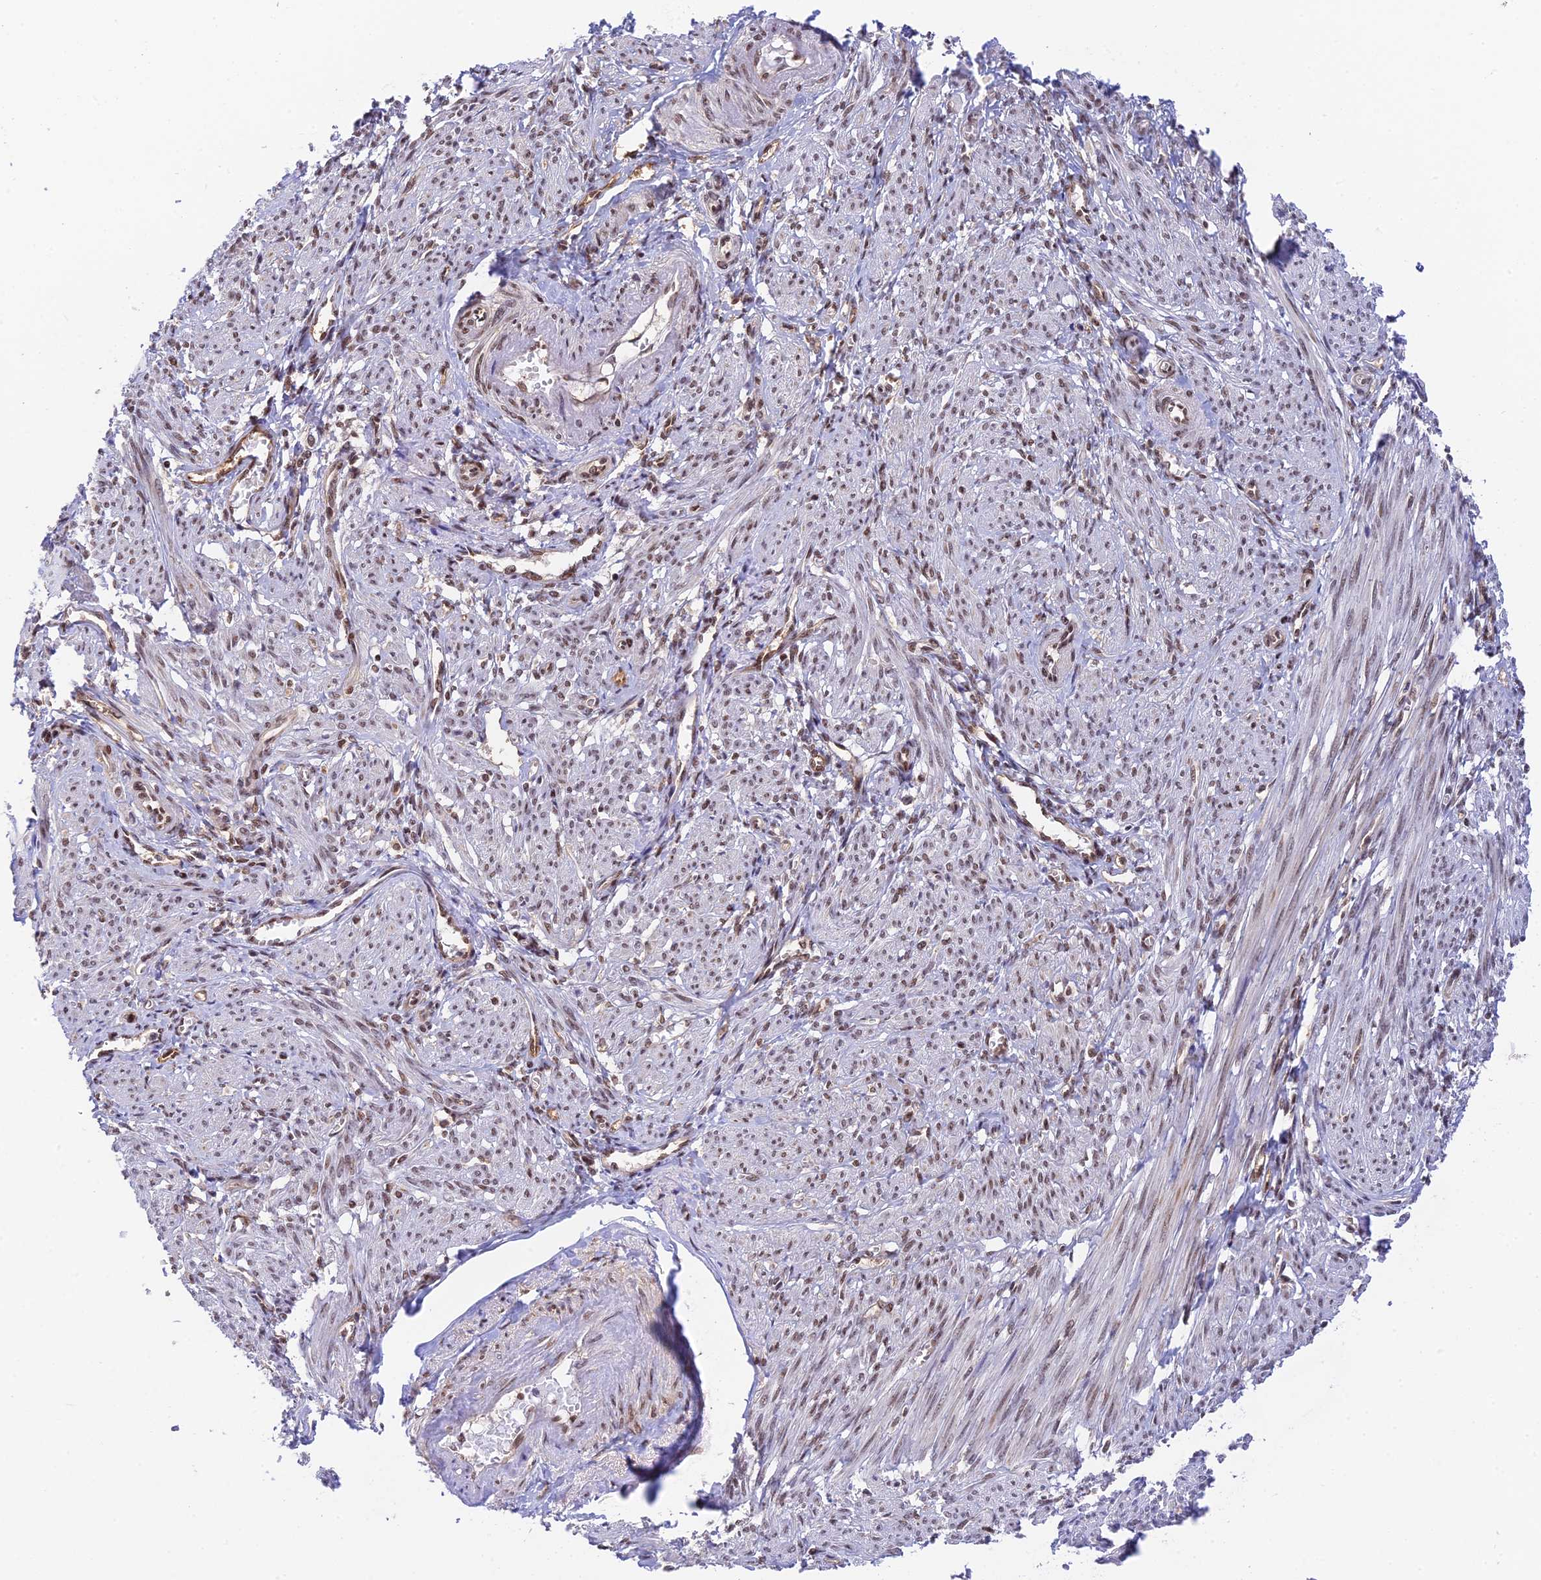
{"staining": {"intensity": "moderate", "quantity": ">75%", "location": "nuclear"}, "tissue": "smooth muscle", "cell_type": "Smooth muscle cells", "image_type": "normal", "snomed": [{"axis": "morphology", "description": "Normal tissue, NOS"}, {"axis": "topography", "description": "Smooth muscle"}], "caption": "Human smooth muscle stained for a protein (brown) reveals moderate nuclear positive positivity in about >75% of smooth muscle cells.", "gene": "THAP11", "patient": {"sex": "female", "age": 39}}